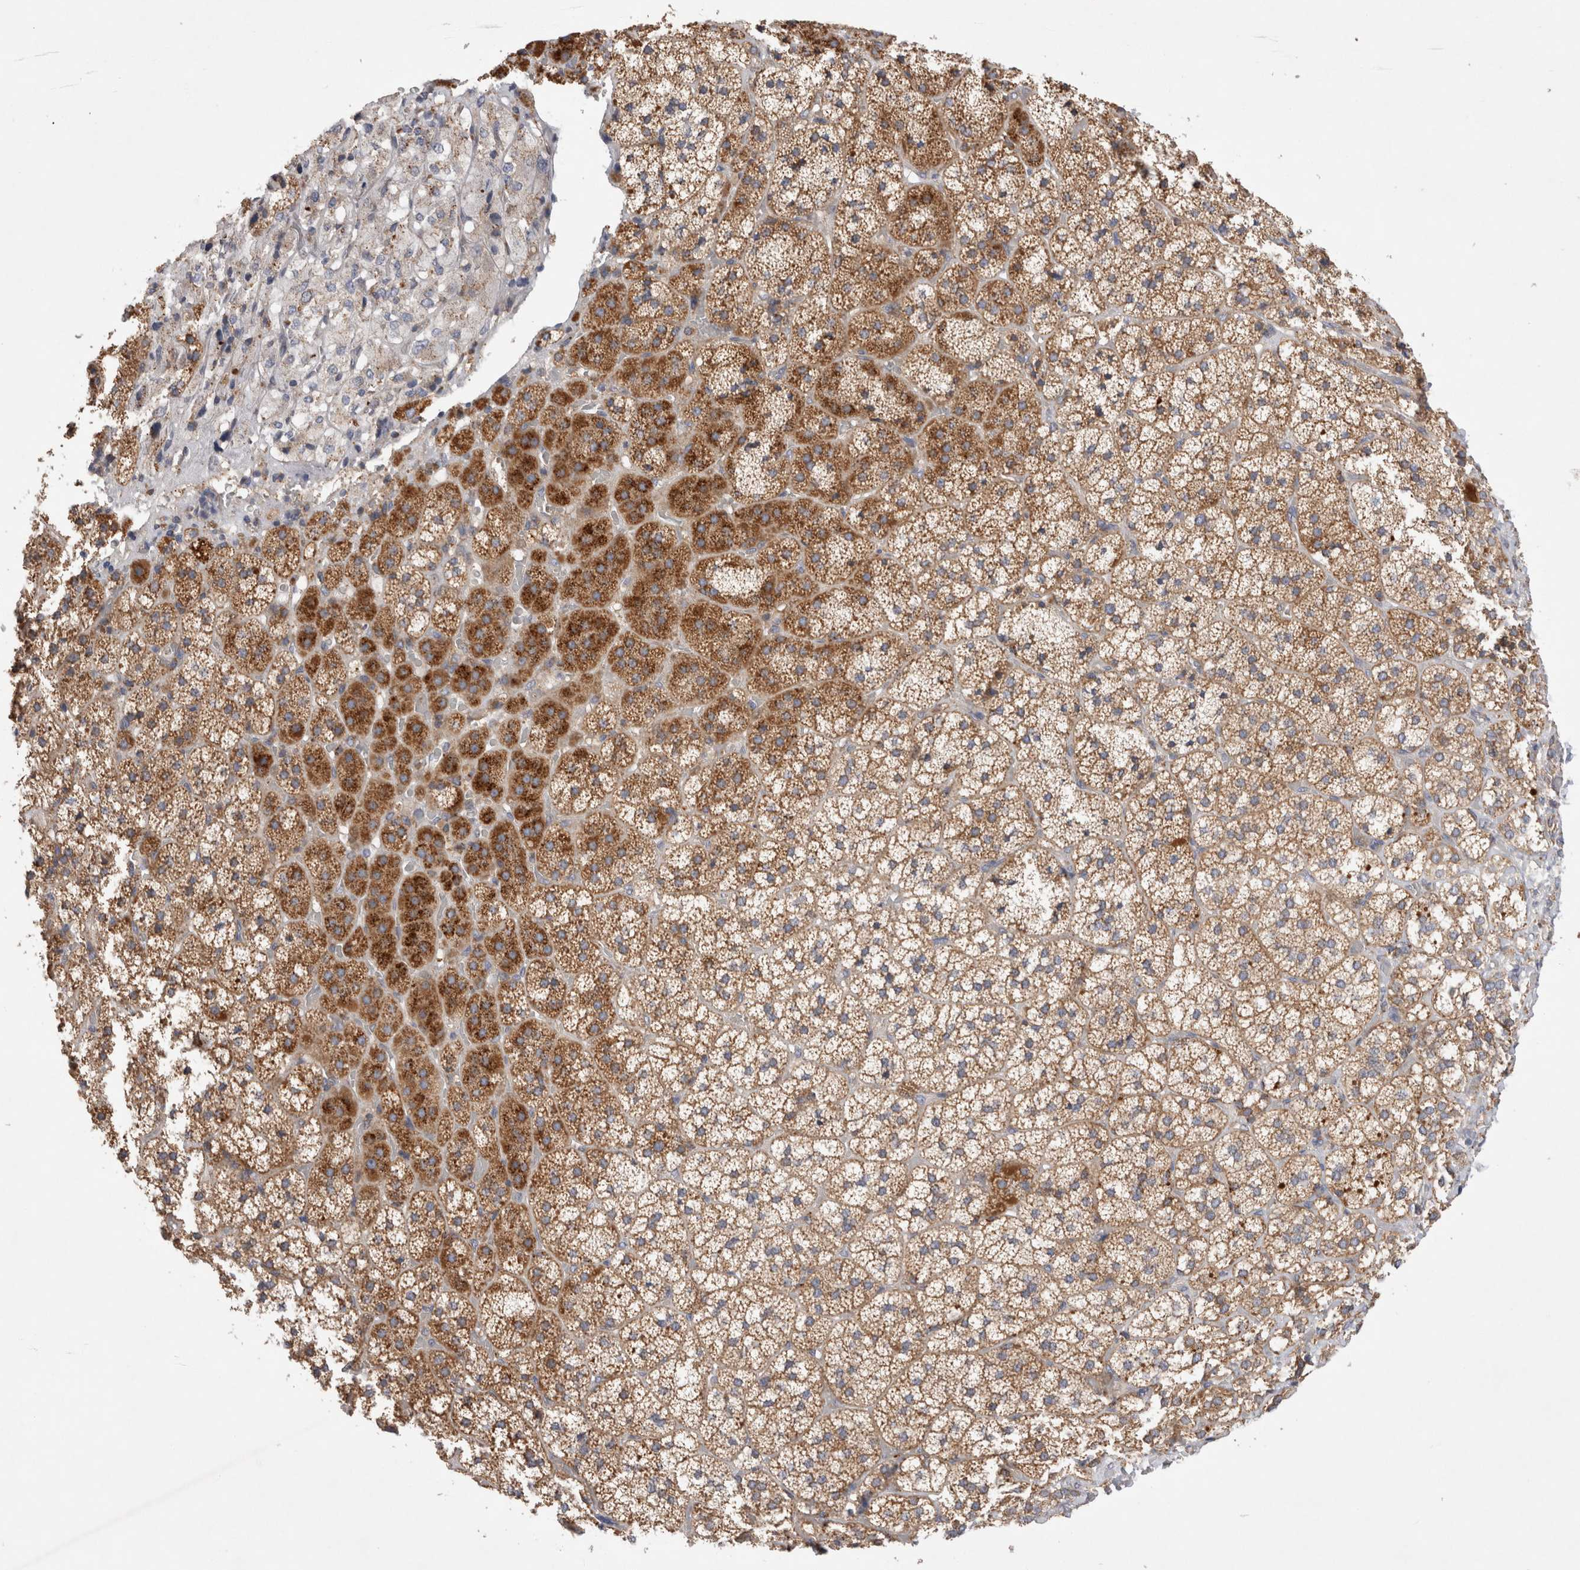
{"staining": {"intensity": "strong", "quantity": ">75%", "location": "cytoplasmic/membranous"}, "tissue": "adrenal gland", "cell_type": "Glandular cells", "image_type": "normal", "snomed": [{"axis": "morphology", "description": "Normal tissue, NOS"}, {"axis": "topography", "description": "Adrenal gland"}], "caption": "Normal adrenal gland reveals strong cytoplasmic/membranous expression in approximately >75% of glandular cells, visualized by immunohistochemistry.", "gene": "TBC1D16", "patient": {"sex": "female", "age": 44}}